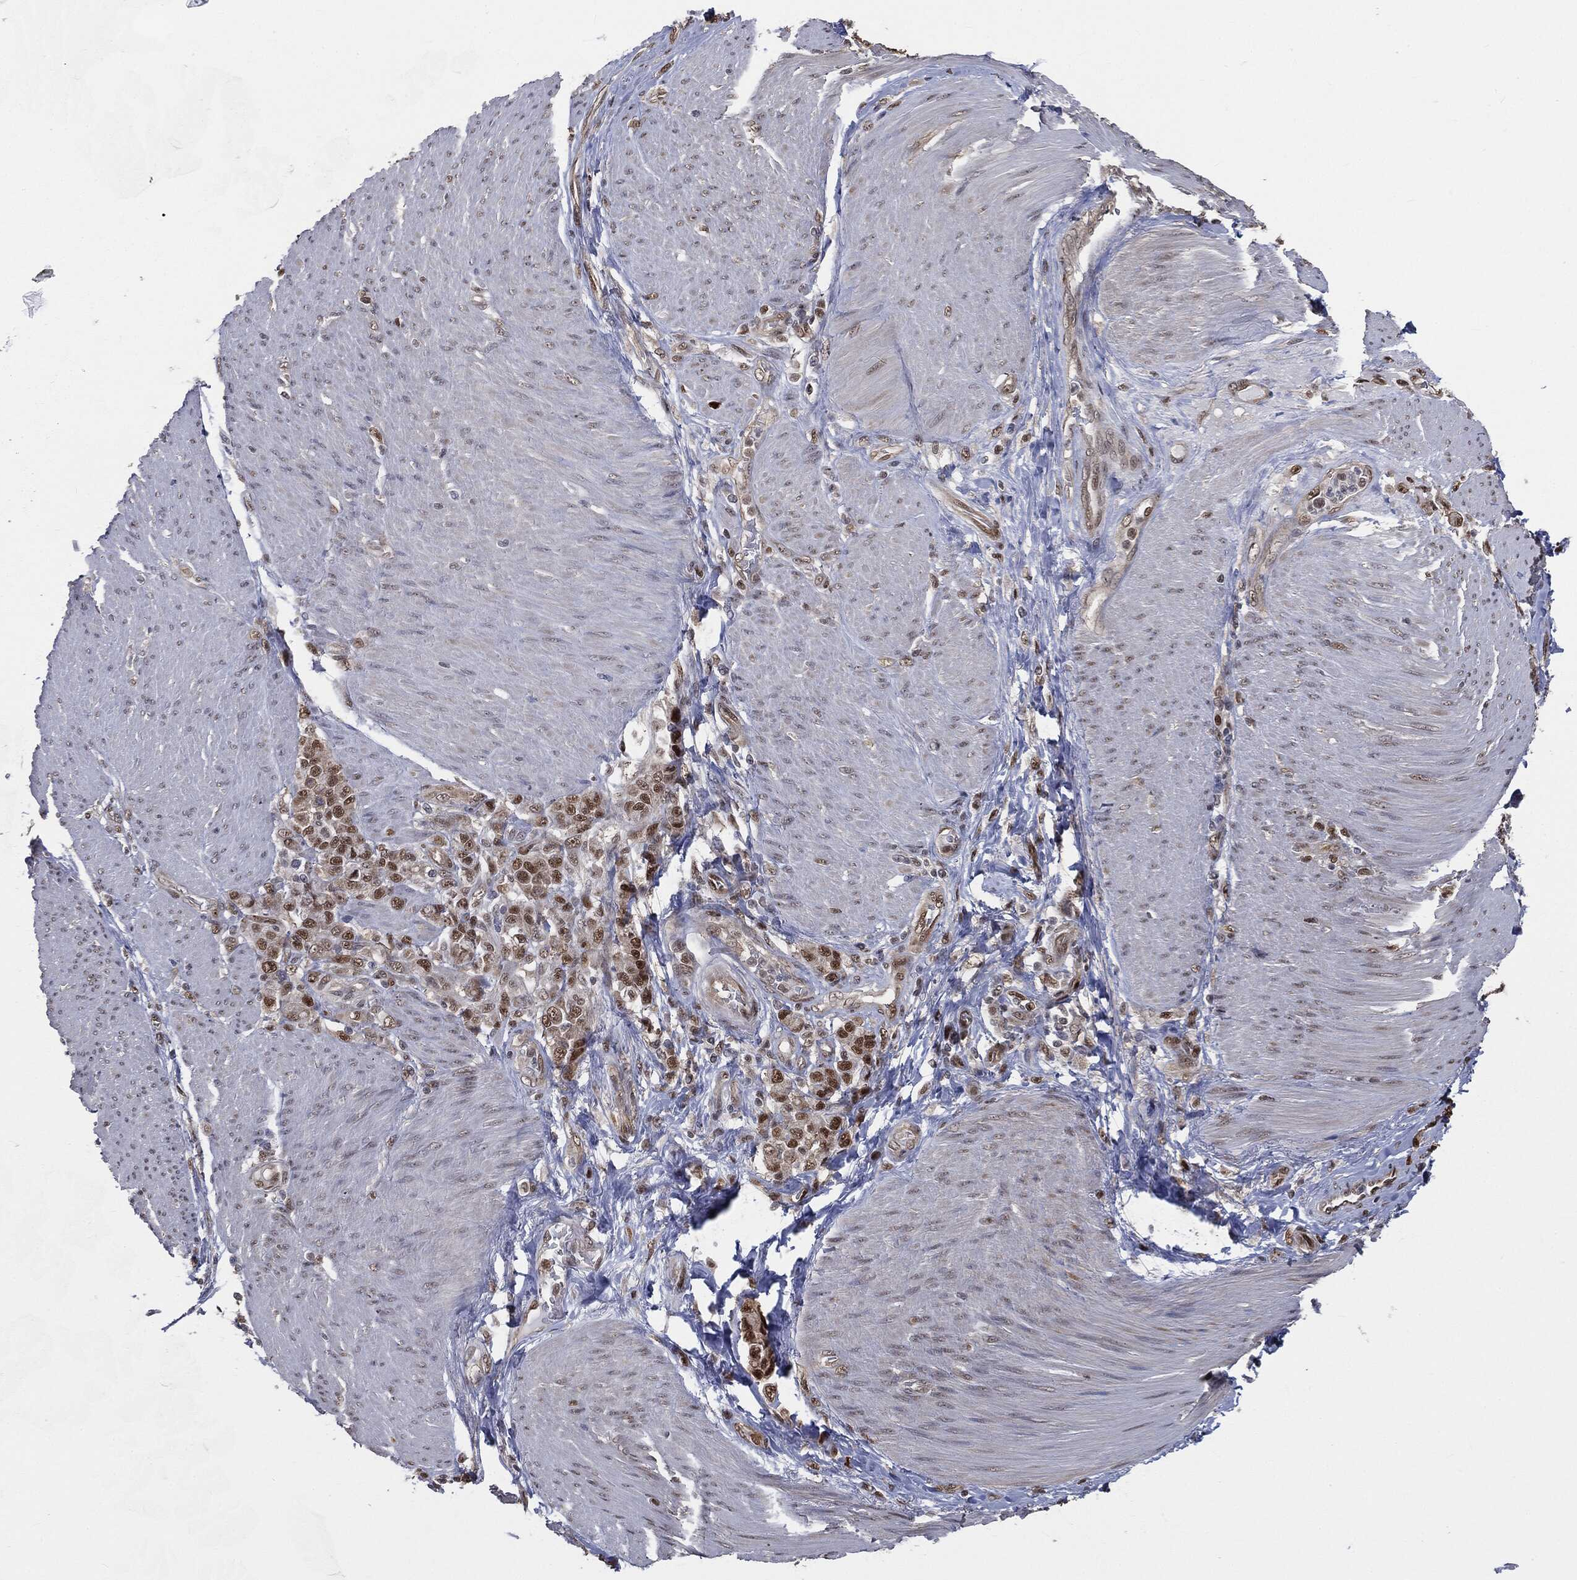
{"staining": {"intensity": "strong", "quantity": "<25%", "location": "nuclear"}, "tissue": "stomach cancer", "cell_type": "Tumor cells", "image_type": "cancer", "snomed": [{"axis": "morphology", "description": "Adenocarcinoma, NOS"}, {"axis": "topography", "description": "Stomach"}], "caption": "Stomach cancer stained with DAB (3,3'-diaminobenzidine) immunohistochemistry (IHC) shows medium levels of strong nuclear staining in about <25% of tumor cells.", "gene": "SHLD2", "patient": {"sex": "female", "age": 79}}